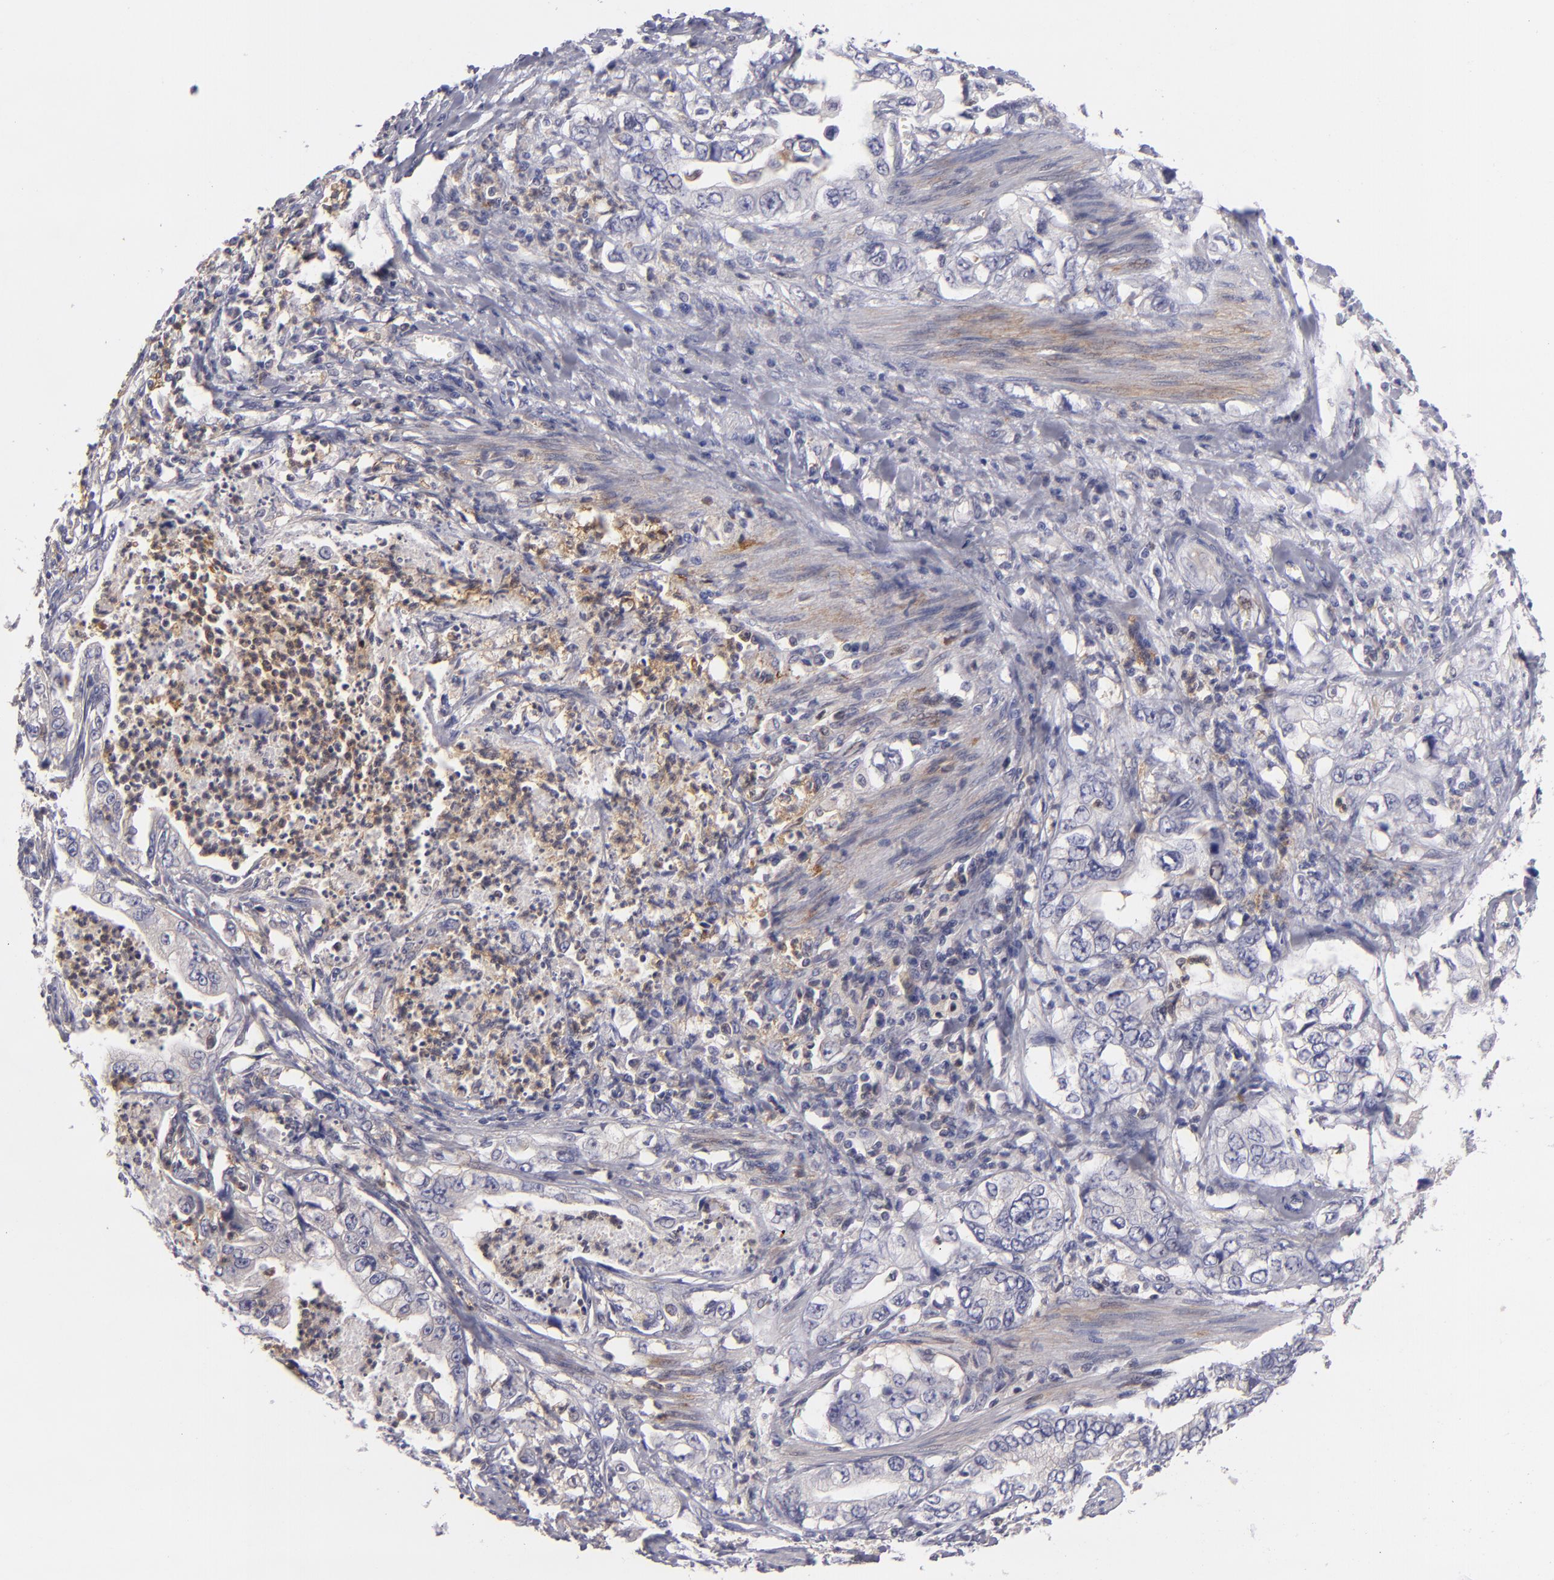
{"staining": {"intensity": "weak", "quantity": "<25%", "location": "cytoplasmic/membranous"}, "tissue": "stomach cancer", "cell_type": "Tumor cells", "image_type": "cancer", "snomed": [{"axis": "morphology", "description": "Adenocarcinoma, NOS"}, {"axis": "topography", "description": "Pancreas"}, {"axis": "topography", "description": "Stomach, upper"}], "caption": "Stomach cancer was stained to show a protein in brown. There is no significant positivity in tumor cells.", "gene": "MMP10", "patient": {"sex": "male", "age": 77}}